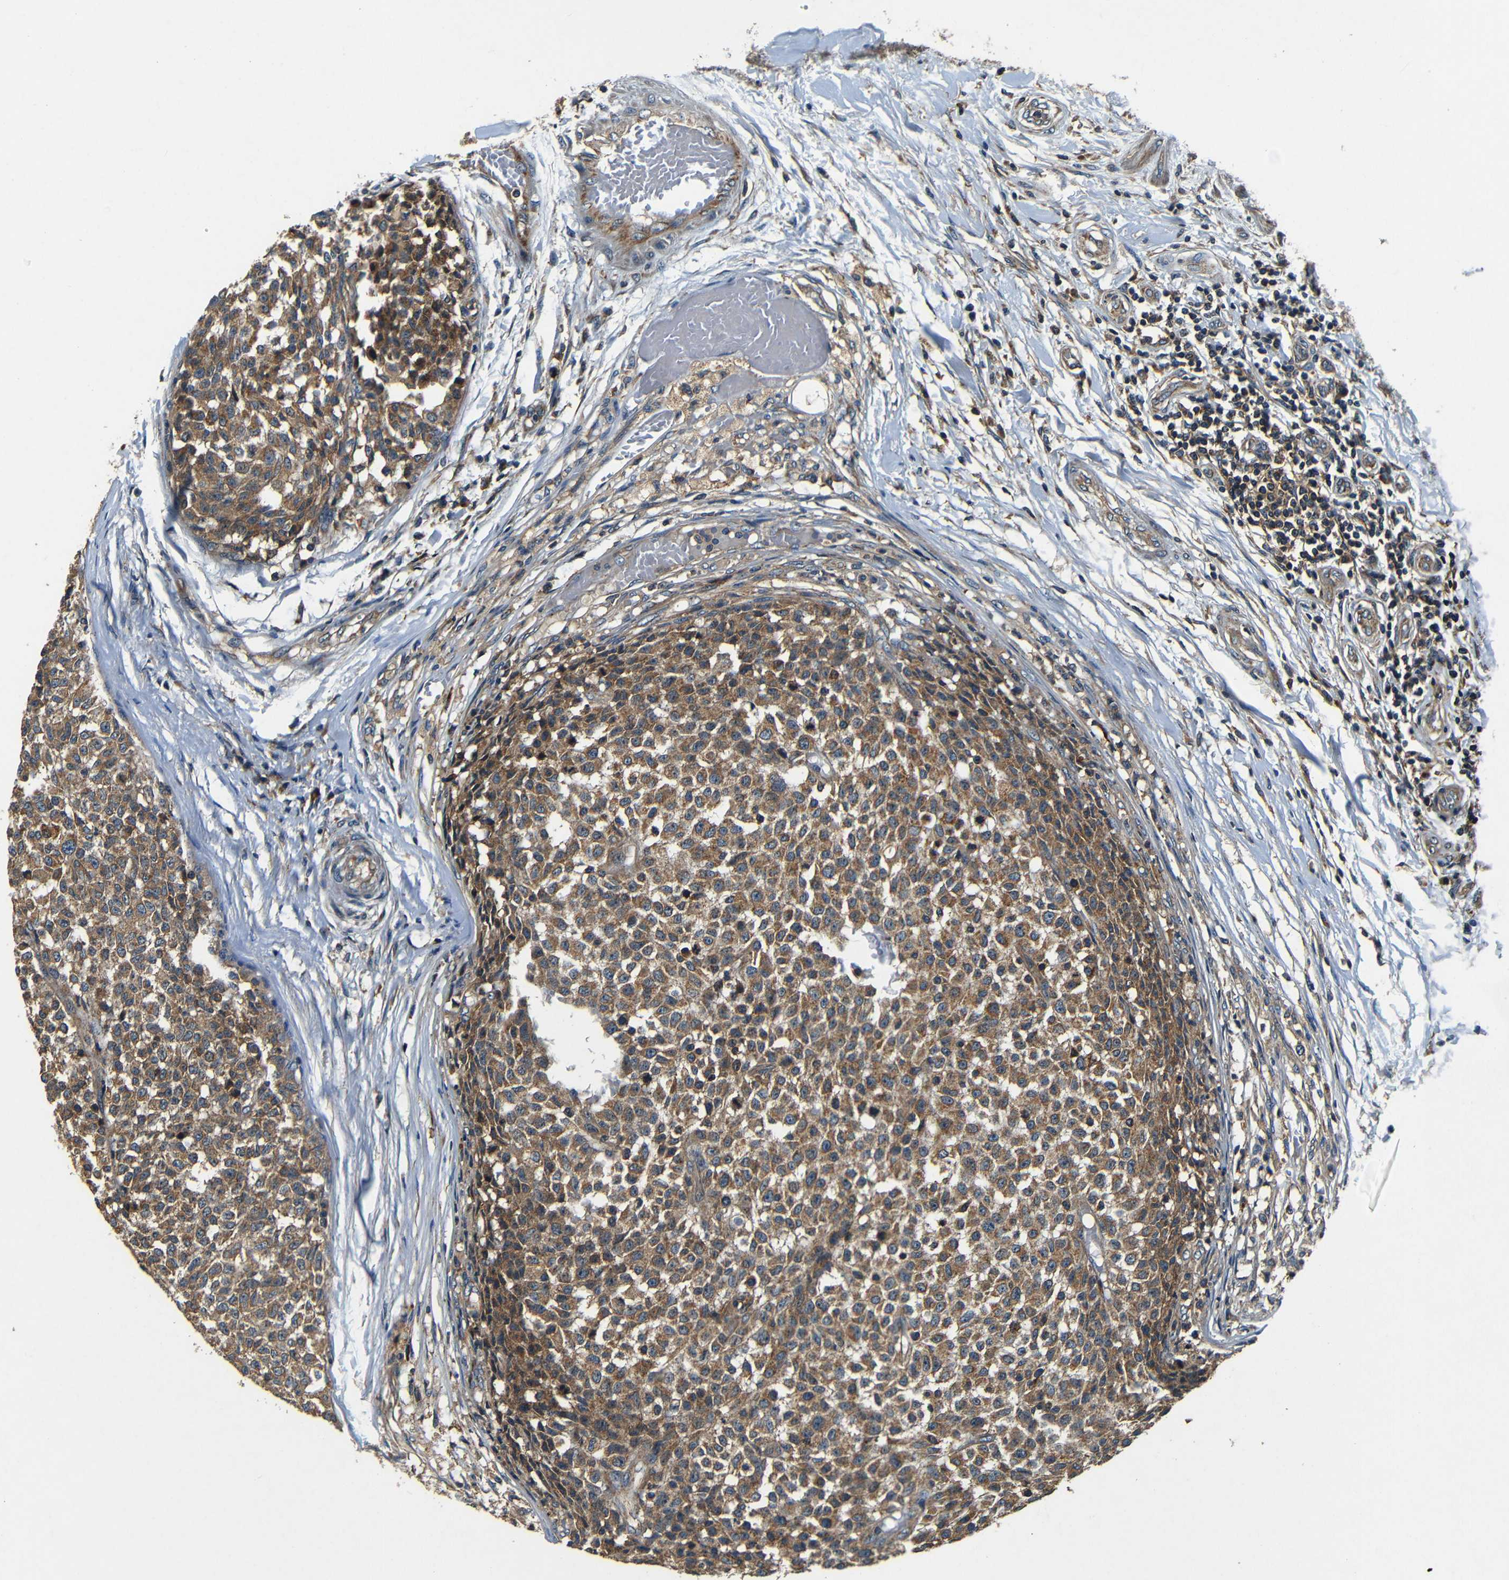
{"staining": {"intensity": "moderate", "quantity": ">75%", "location": "cytoplasmic/membranous"}, "tissue": "testis cancer", "cell_type": "Tumor cells", "image_type": "cancer", "snomed": [{"axis": "morphology", "description": "Seminoma, NOS"}, {"axis": "topography", "description": "Testis"}], "caption": "Immunohistochemistry (DAB (3,3'-diaminobenzidine)) staining of testis seminoma reveals moderate cytoplasmic/membranous protein staining in about >75% of tumor cells. The staining is performed using DAB (3,3'-diaminobenzidine) brown chromogen to label protein expression. The nuclei are counter-stained blue using hematoxylin.", "gene": "MTX1", "patient": {"sex": "male", "age": 59}}